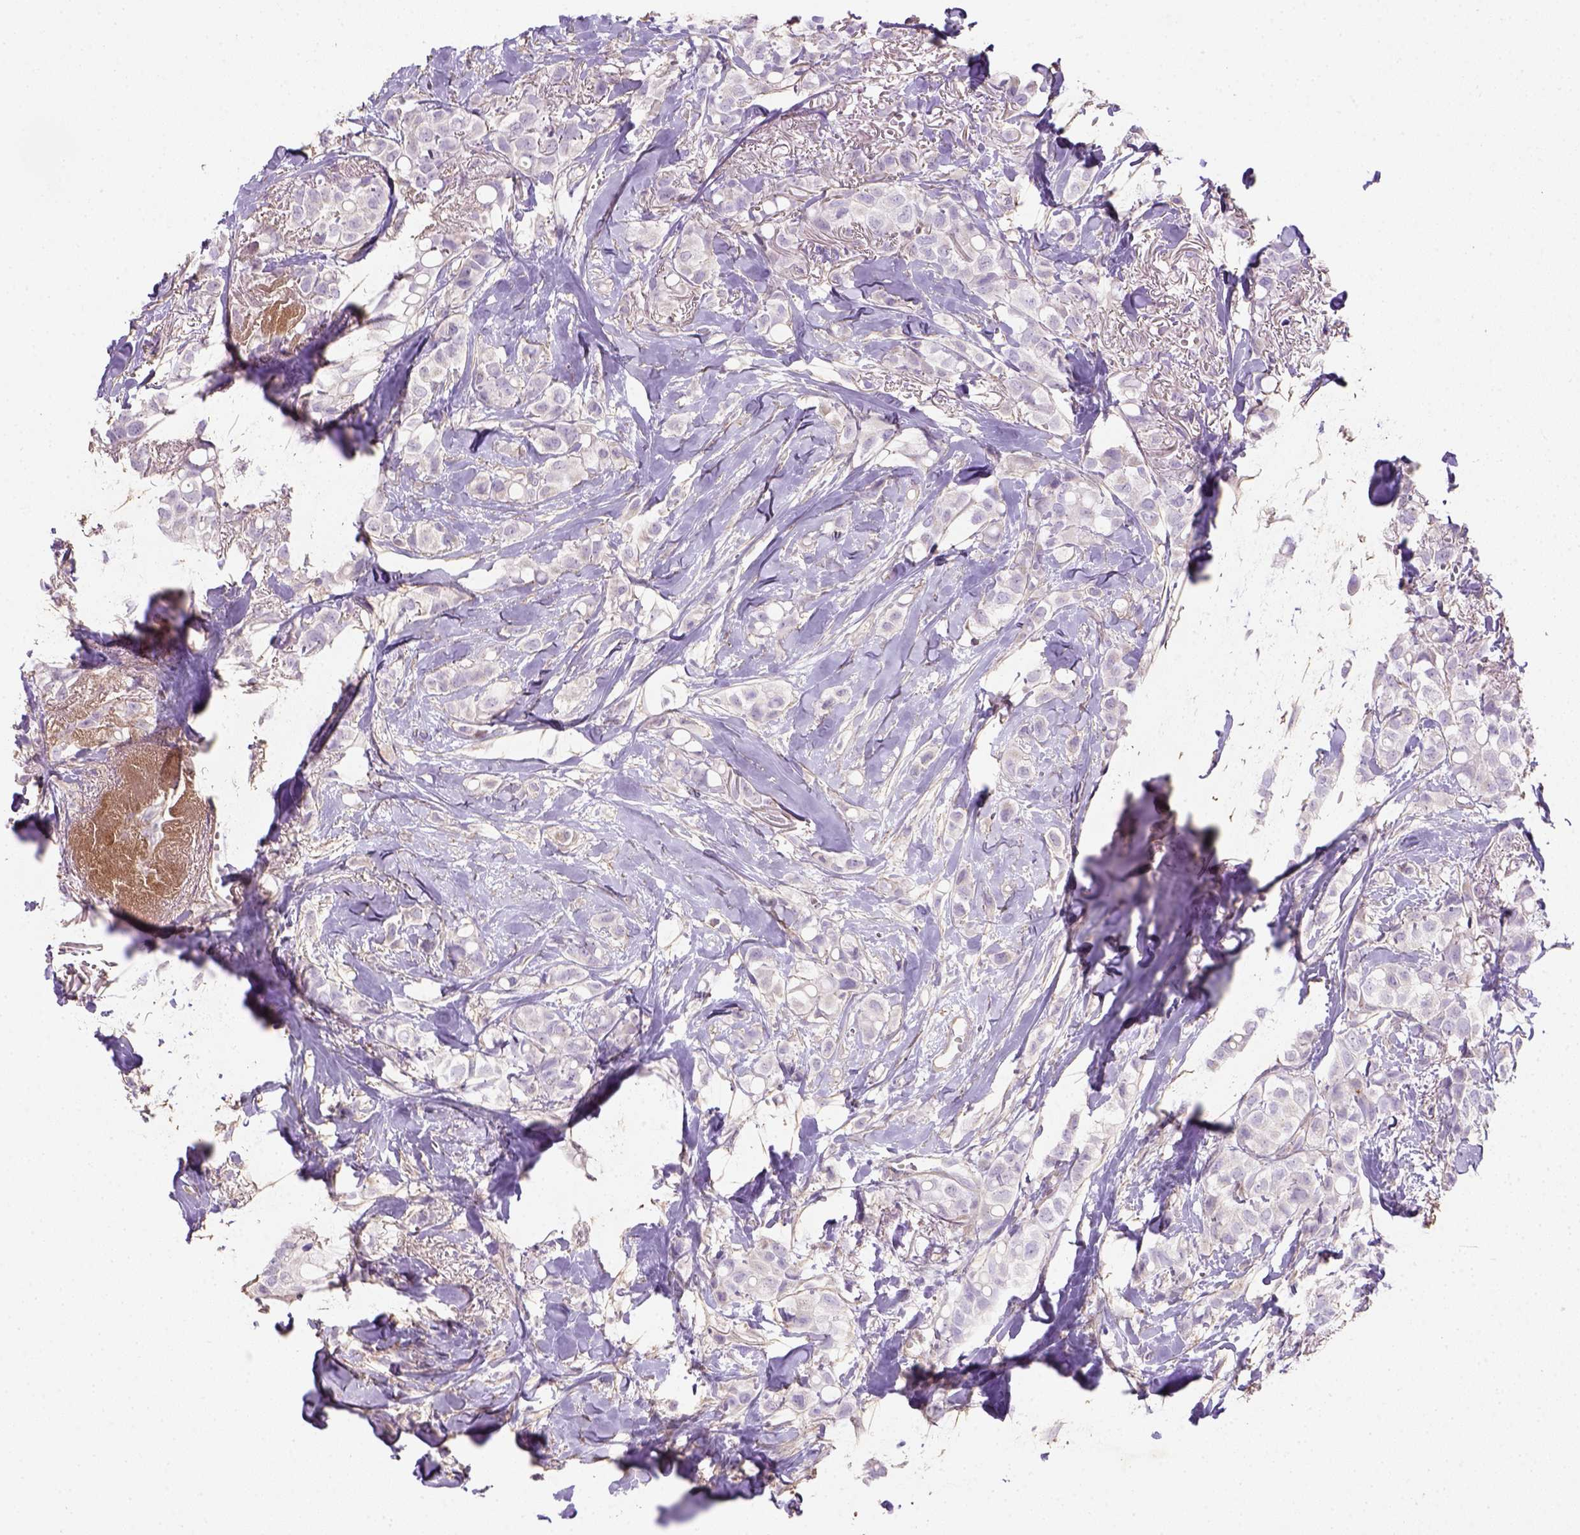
{"staining": {"intensity": "negative", "quantity": "none", "location": "none"}, "tissue": "breast cancer", "cell_type": "Tumor cells", "image_type": "cancer", "snomed": [{"axis": "morphology", "description": "Duct carcinoma"}, {"axis": "topography", "description": "Breast"}], "caption": "Immunohistochemical staining of breast cancer (invasive ductal carcinoma) reveals no significant staining in tumor cells.", "gene": "HTRA1", "patient": {"sex": "female", "age": 85}}